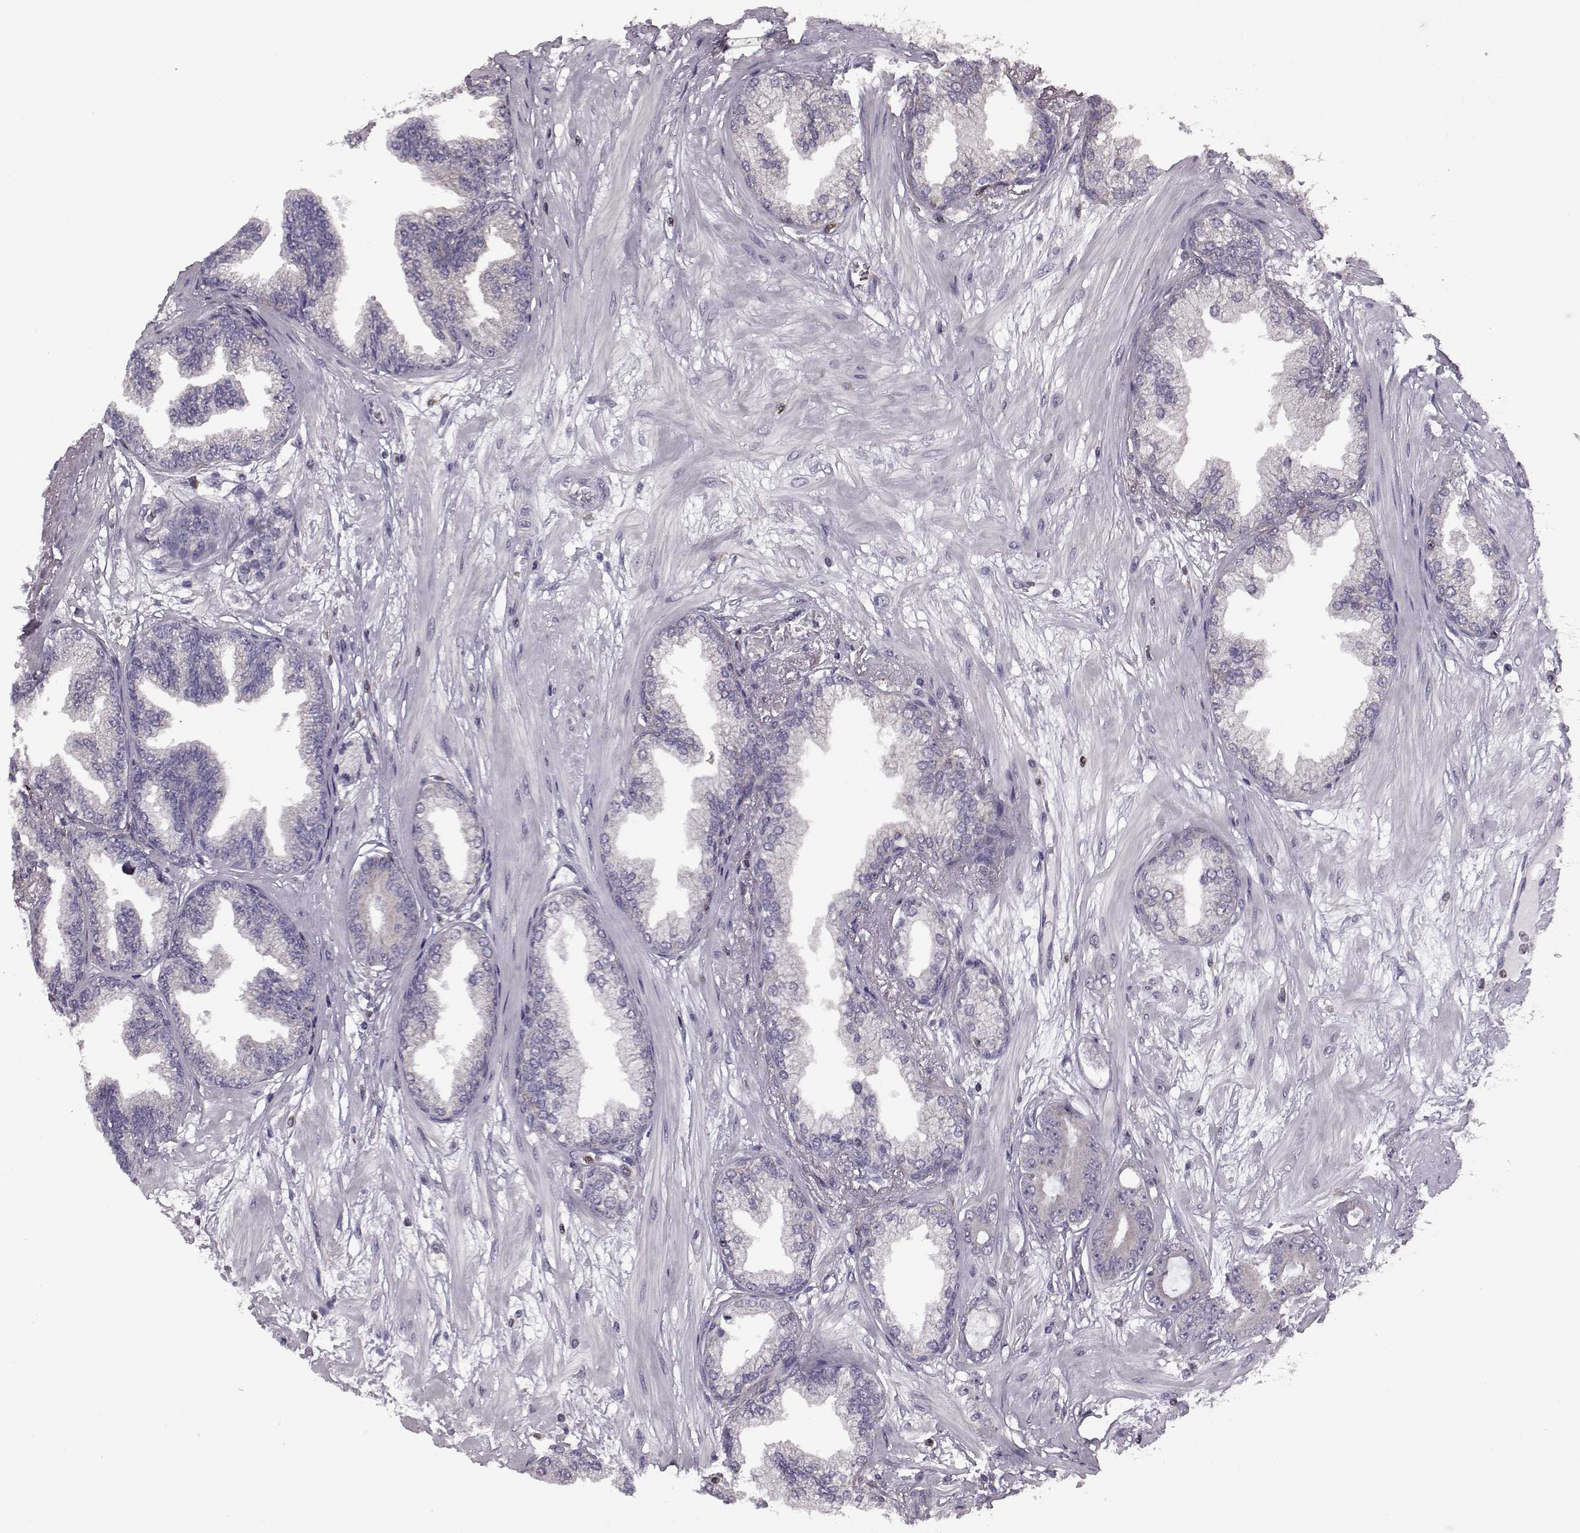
{"staining": {"intensity": "negative", "quantity": "none", "location": "none"}, "tissue": "prostate cancer", "cell_type": "Tumor cells", "image_type": "cancer", "snomed": [{"axis": "morphology", "description": "Adenocarcinoma, Low grade"}, {"axis": "topography", "description": "Prostate"}], "caption": "Tumor cells are negative for brown protein staining in prostate adenocarcinoma (low-grade).", "gene": "DOK2", "patient": {"sex": "male", "age": 64}}